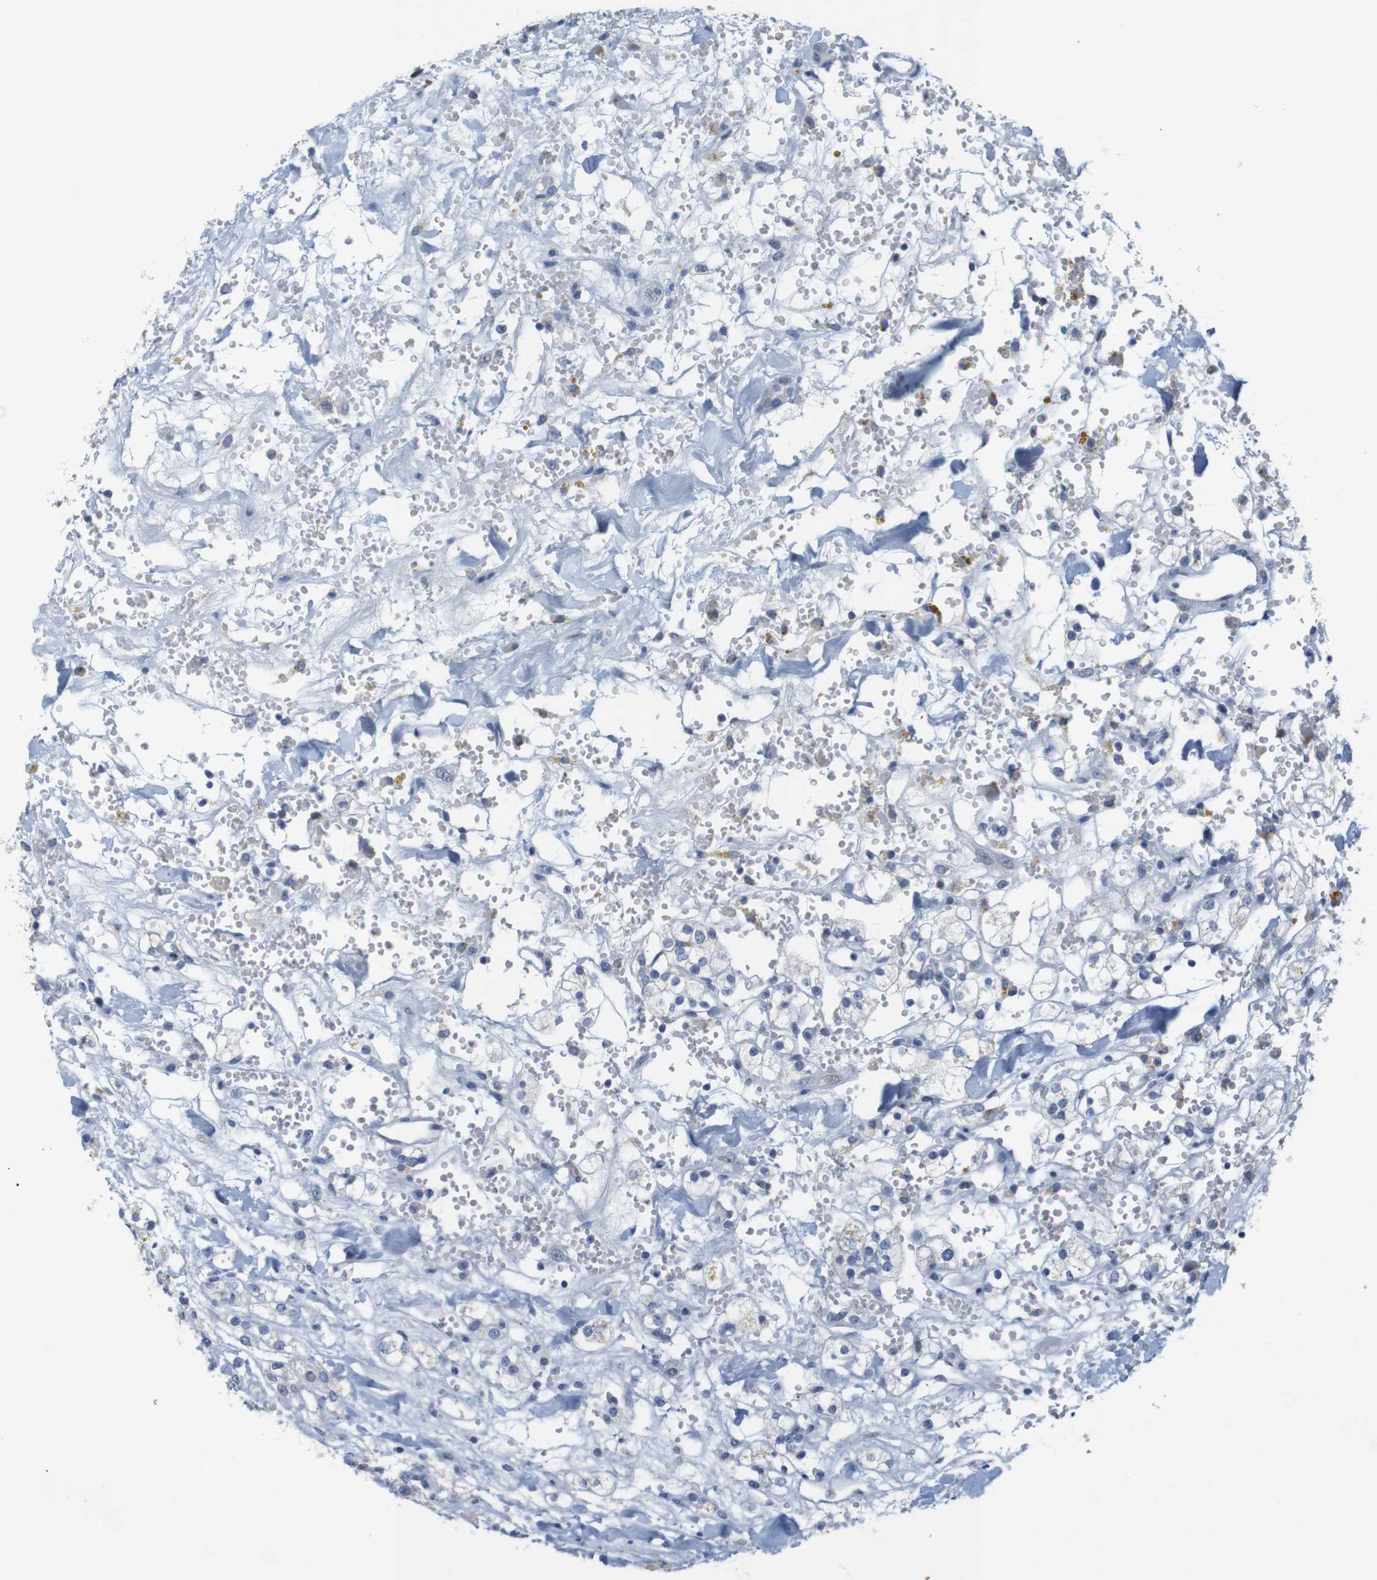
{"staining": {"intensity": "negative", "quantity": "none", "location": "none"}, "tissue": "renal cancer", "cell_type": "Tumor cells", "image_type": "cancer", "snomed": [{"axis": "morphology", "description": "Adenocarcinoma, NOS"}, {"axis": "topography", "description": "Kidney"}], "caption": "Tumor cells show no significant protein positivity in renal adenocarcinoma. (Immunohistochemistry, brightfield microscopy, high magnification).", "gene": "CDK2", "patient": {"sex": "male", "age": 61}}